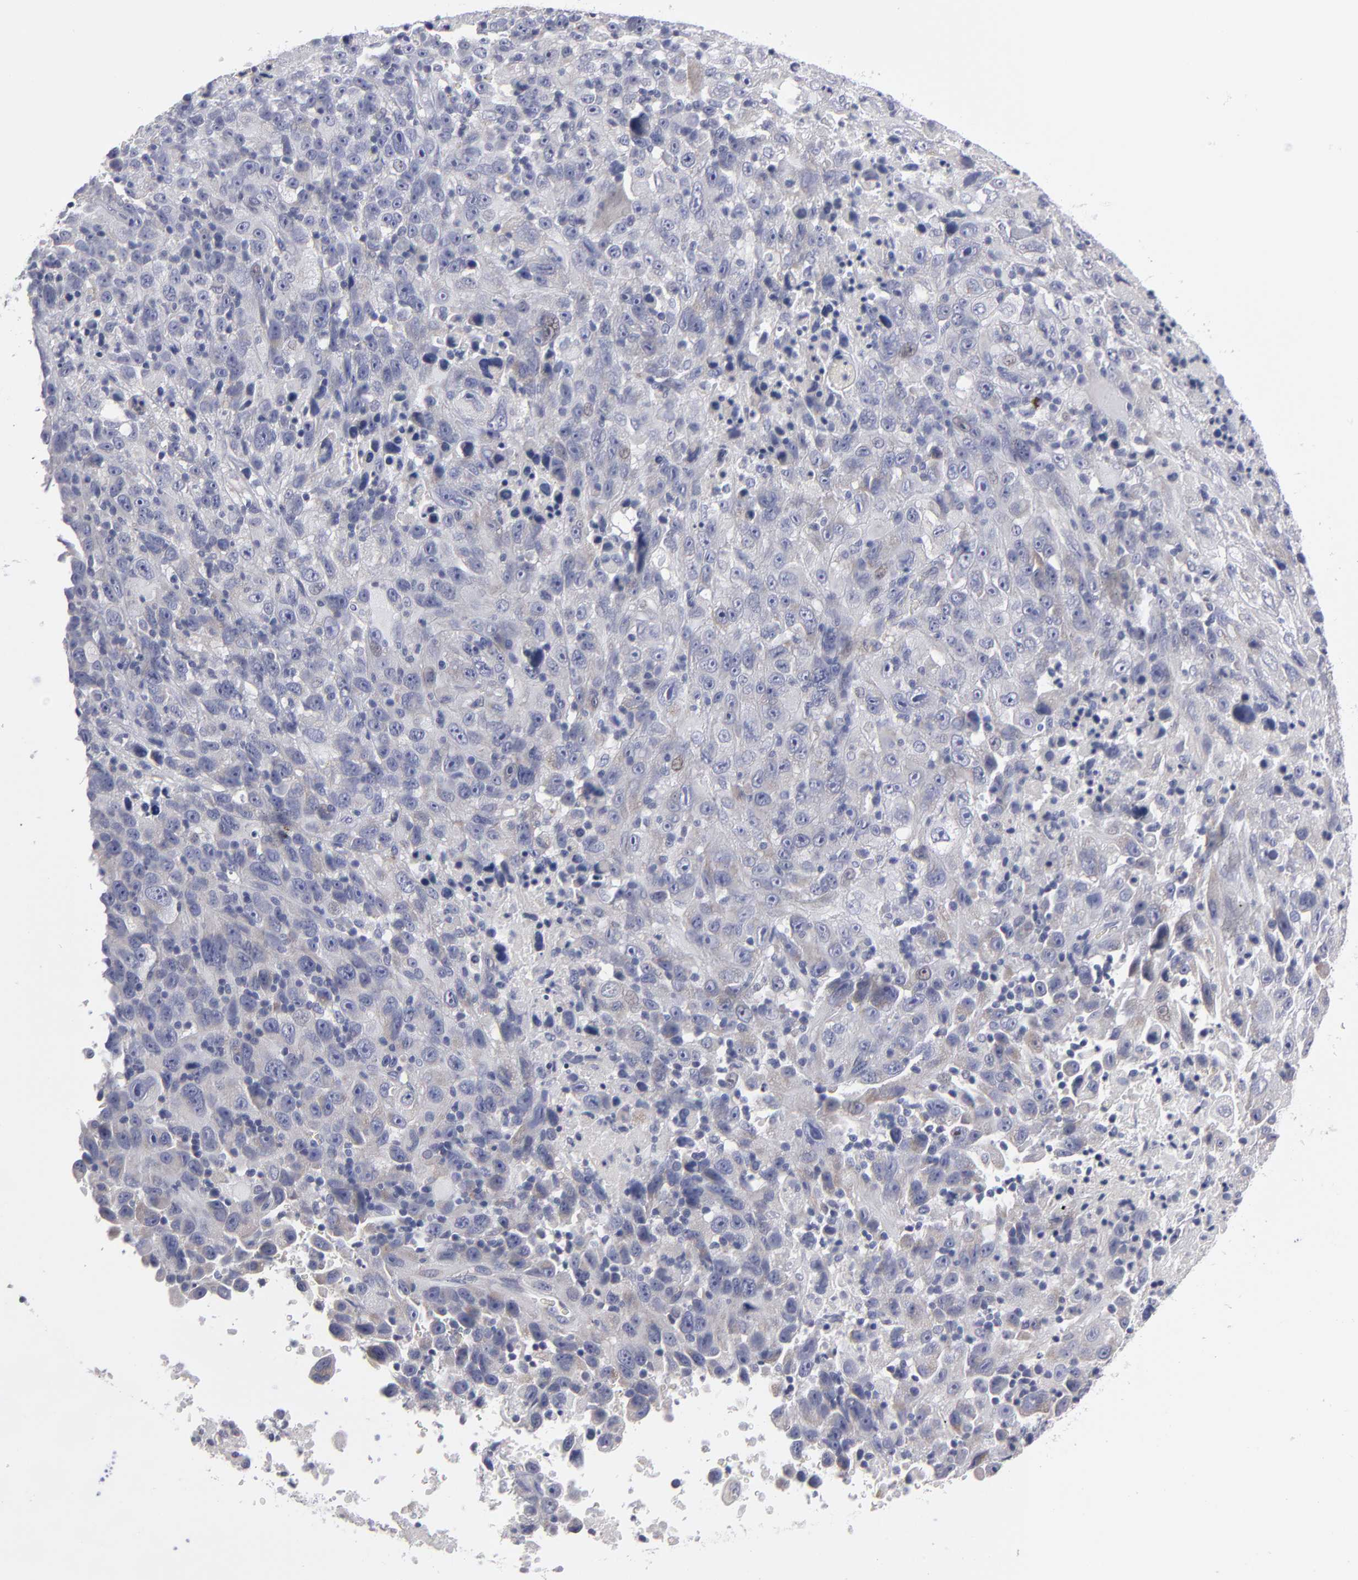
{"staining": {"intensity": "weak", "quantity": ">75%", "location": "cytoplasmic/membranous"}, "tissue": "melanoma", "cell_type": "Tumor cells", "image_type": "cancer", "snomed": [{"axis": "morphology", "description": "Malignant melanoma, Metastatic site"}, {"axis": "topography", "description": "Cerebral cortex"}], "caption": "Human melanoma stained with a brown dye shows weak cytoplasmic/membranous positive expression in about >75% of tumor cells.", "gene": "CCDC80", "patient": {"sex": "female", "age": 52}}